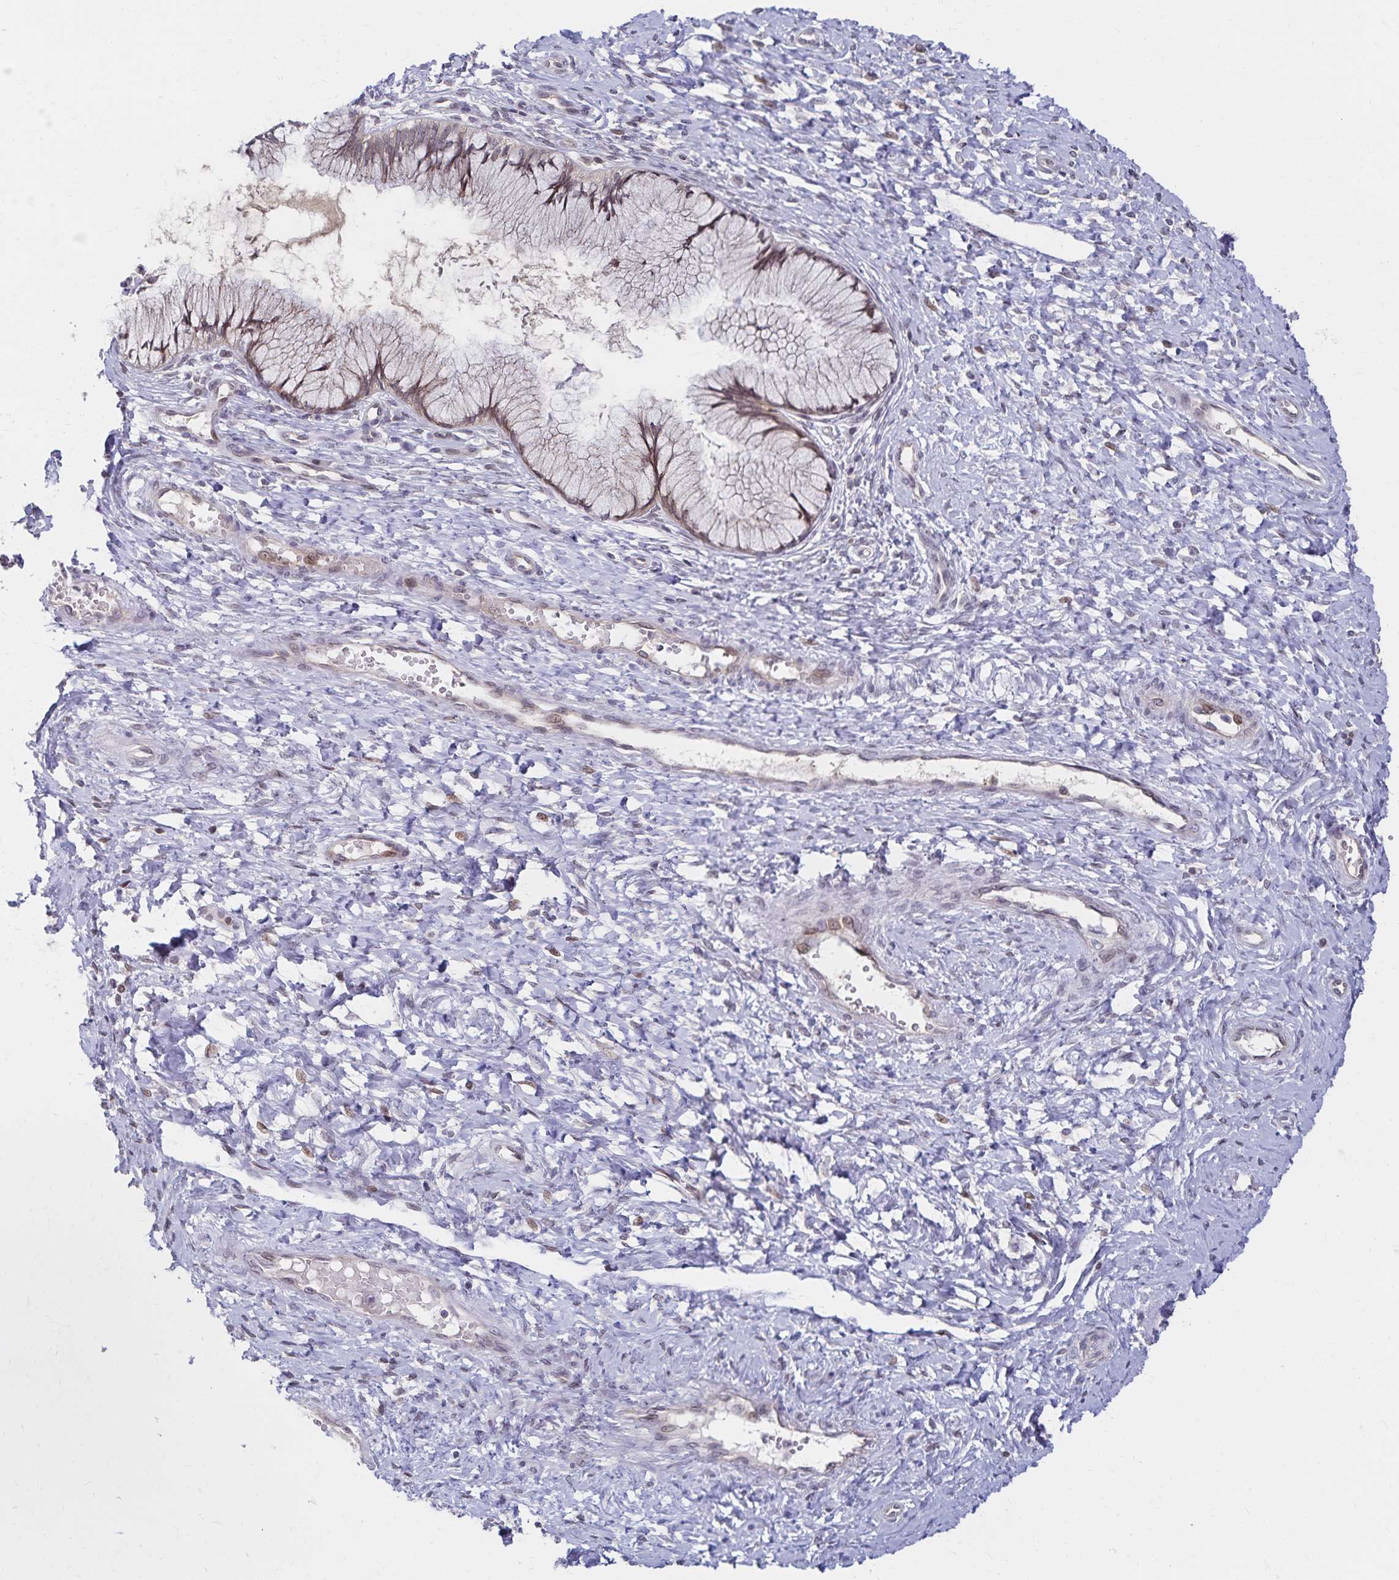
{"staining": {"intensity": "weak", "quantity": "25%-75%", "location": "cytoplasmic/membranous,nuclear"}, "tissue": "cervix", "cell_type": "Glandular cells", "image_type": "normal", "snomed": [{"axis": "morphology", "description": "Normal tissue, NOS"}, {"axis": "topography", "description": "Cervix"}], "caption": "Cervix stained for a protein (brown) exhibits weak cytoplasmic/membranous,nuclear positive staining in approximately 25%-75% of glandular cells.", "gene": "RAB9B", "patient": {"sex": "female", "age": 37}}